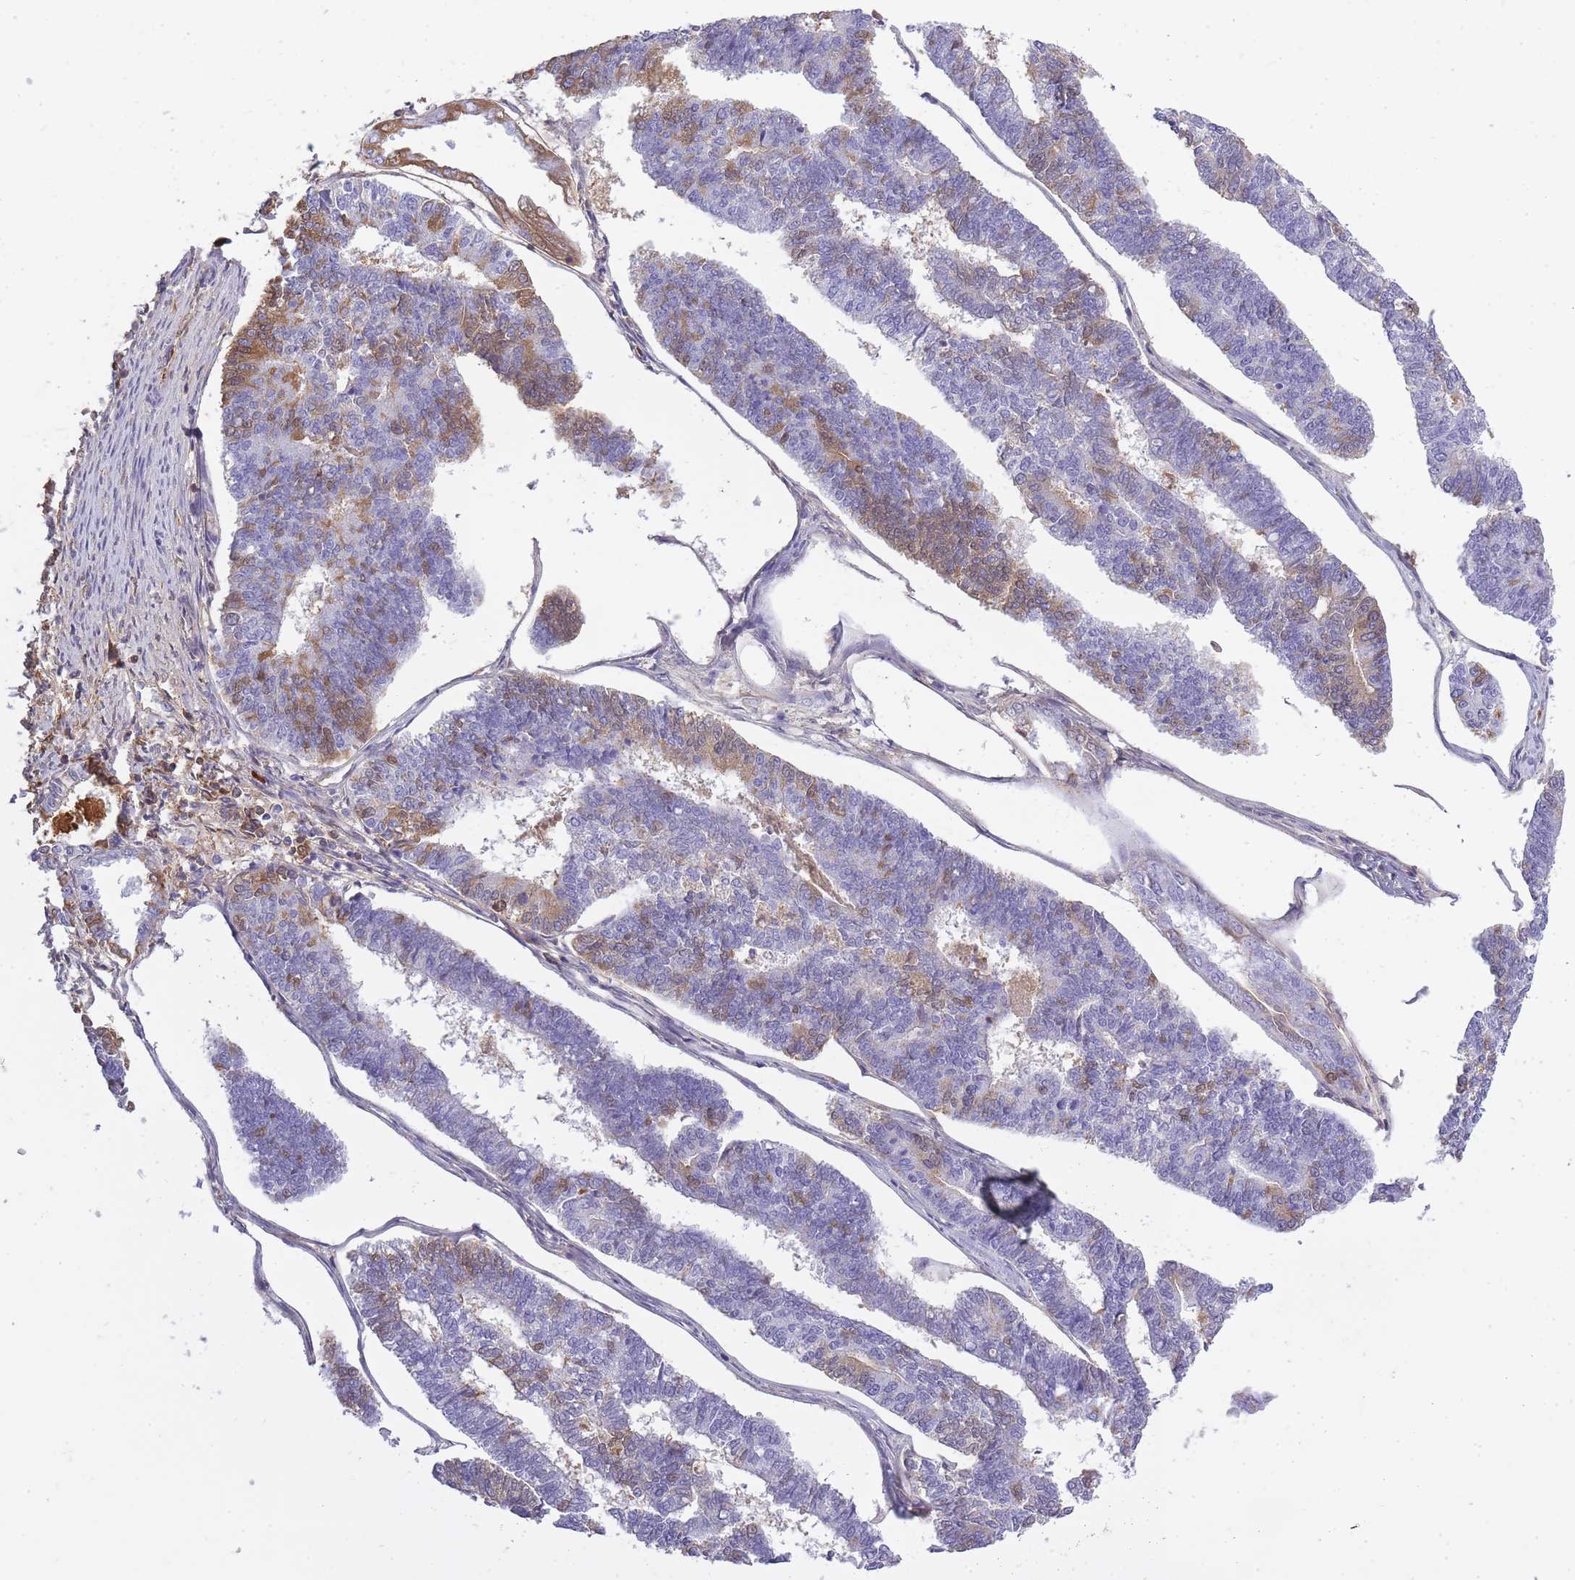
{"staining": {"intensity": "moderate", "quantity": "25%-75%", "location": "cytoplasmic/membranous"}, "tissue": "endometrial cancer", "cell_type": "Tumor cells", "image_type": "cancer", "snomed": [{"axis": "morphology", "description": "Adenocarcinoma, NOS"}, {"axis": "topography", "description": "Endometrium"}], "caption": "Tumor cells exhibit medium levels of moderate cytoplasmic/membranous positivity in approximately 25%-75% of cells in endometrial cancer (adenocarcinoma).", "gene": "IGKV1D-42", "patient": {"sex": "female", "age": 70}}